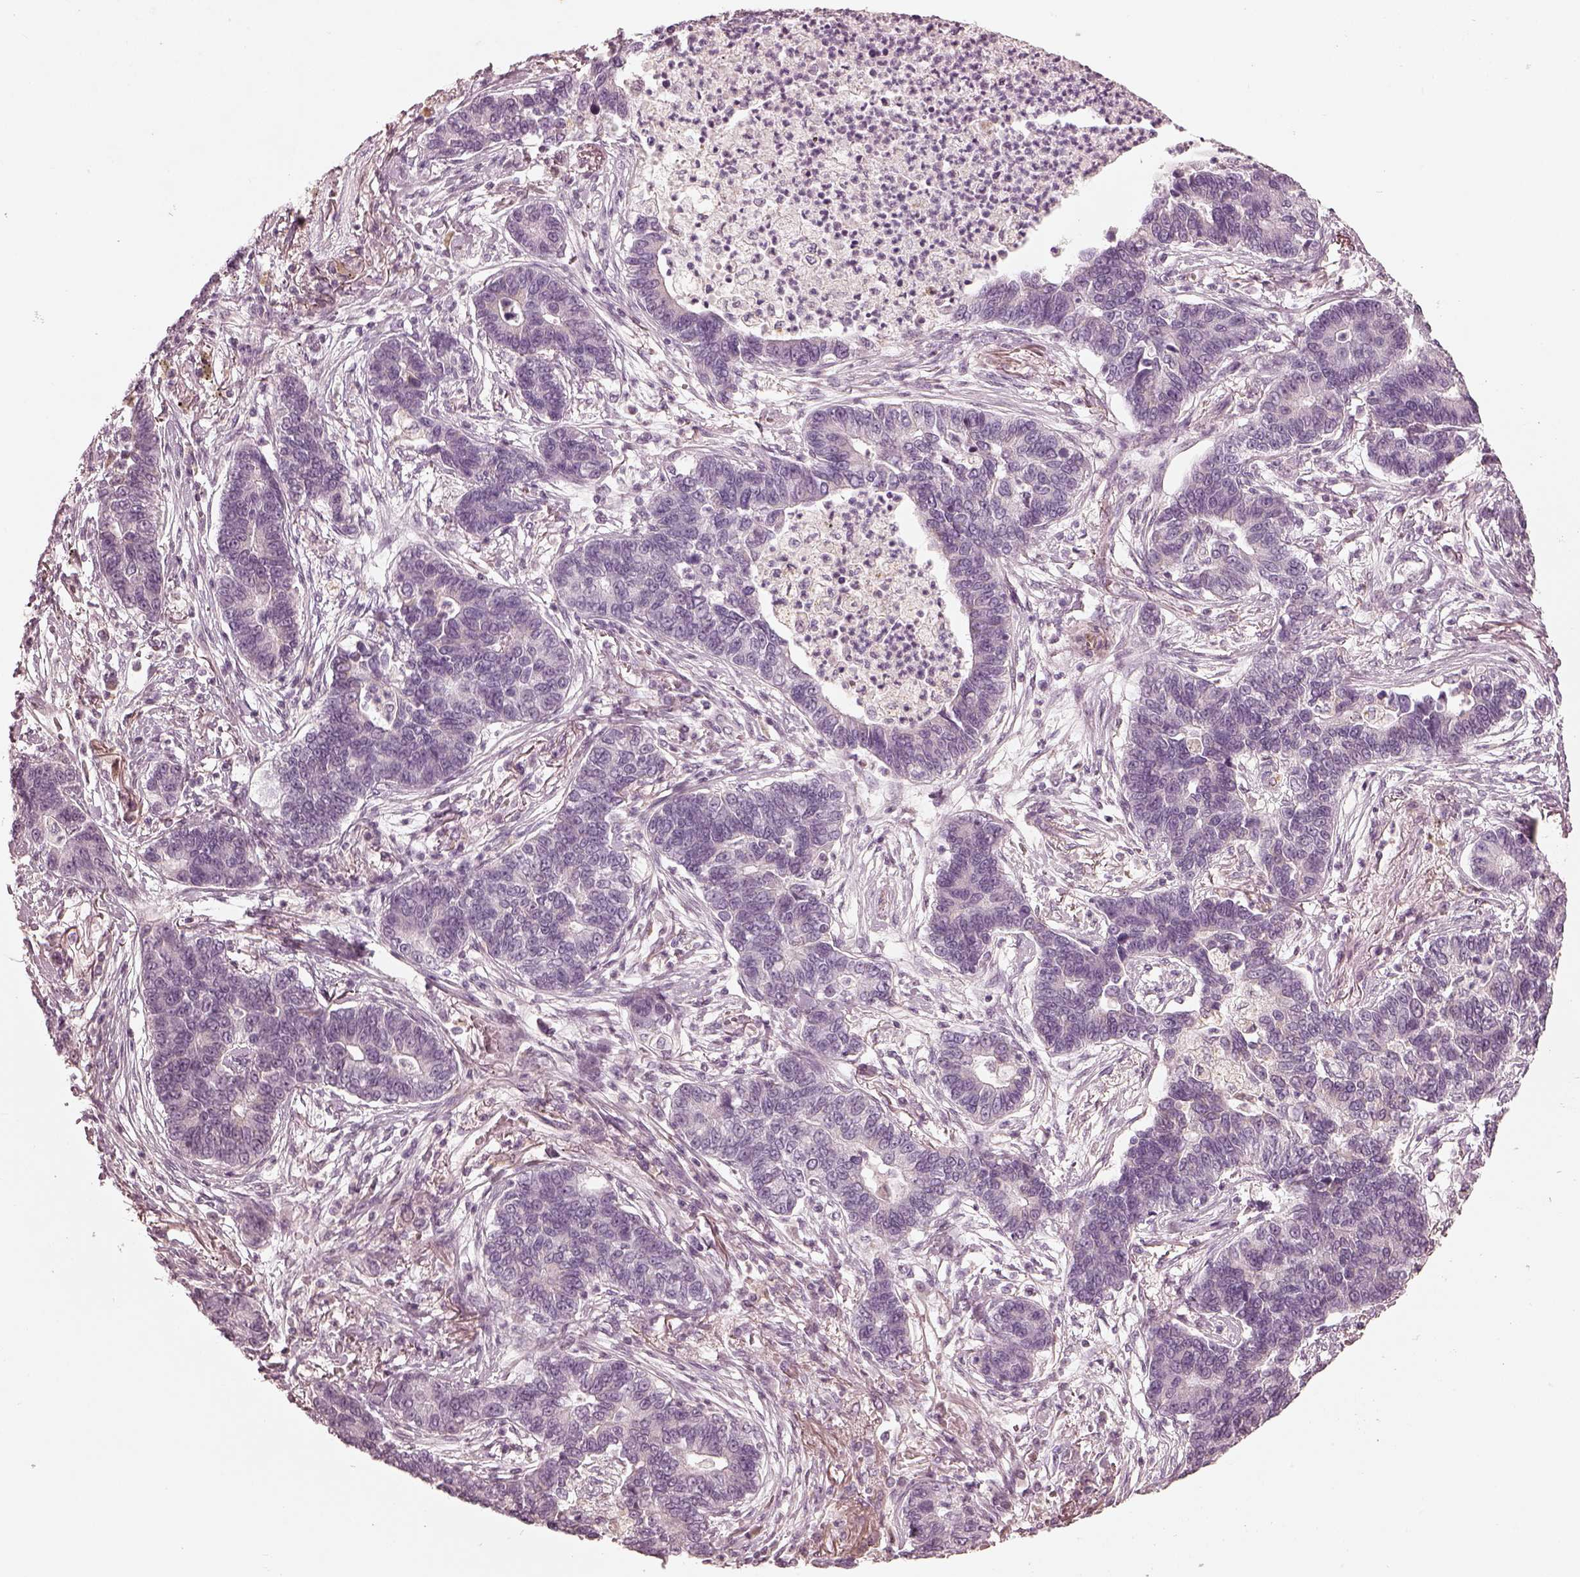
{"staining": {"intensity": "negative", "quantity": "none", "location": "none"}, "tissue": "lung cancer", "cell_type": "Tumor cells", "image_type": "cancer", "snomed": [{"axis": "morphology", "description": "Adenocarcinoma, NOS"}, {"axis": "topography", "description": "Lung"}], "caption": "Immunohistochemistry (IHC) photomicrograph of neoplastic tissue: human lung adenocarcinoma stained with DAB (3,3'-diaminobenzidine) reveals no significant protein positivity in tumor cells.", "gene": "ADRB3", "patient": {"sex": "female", "age": 57}}